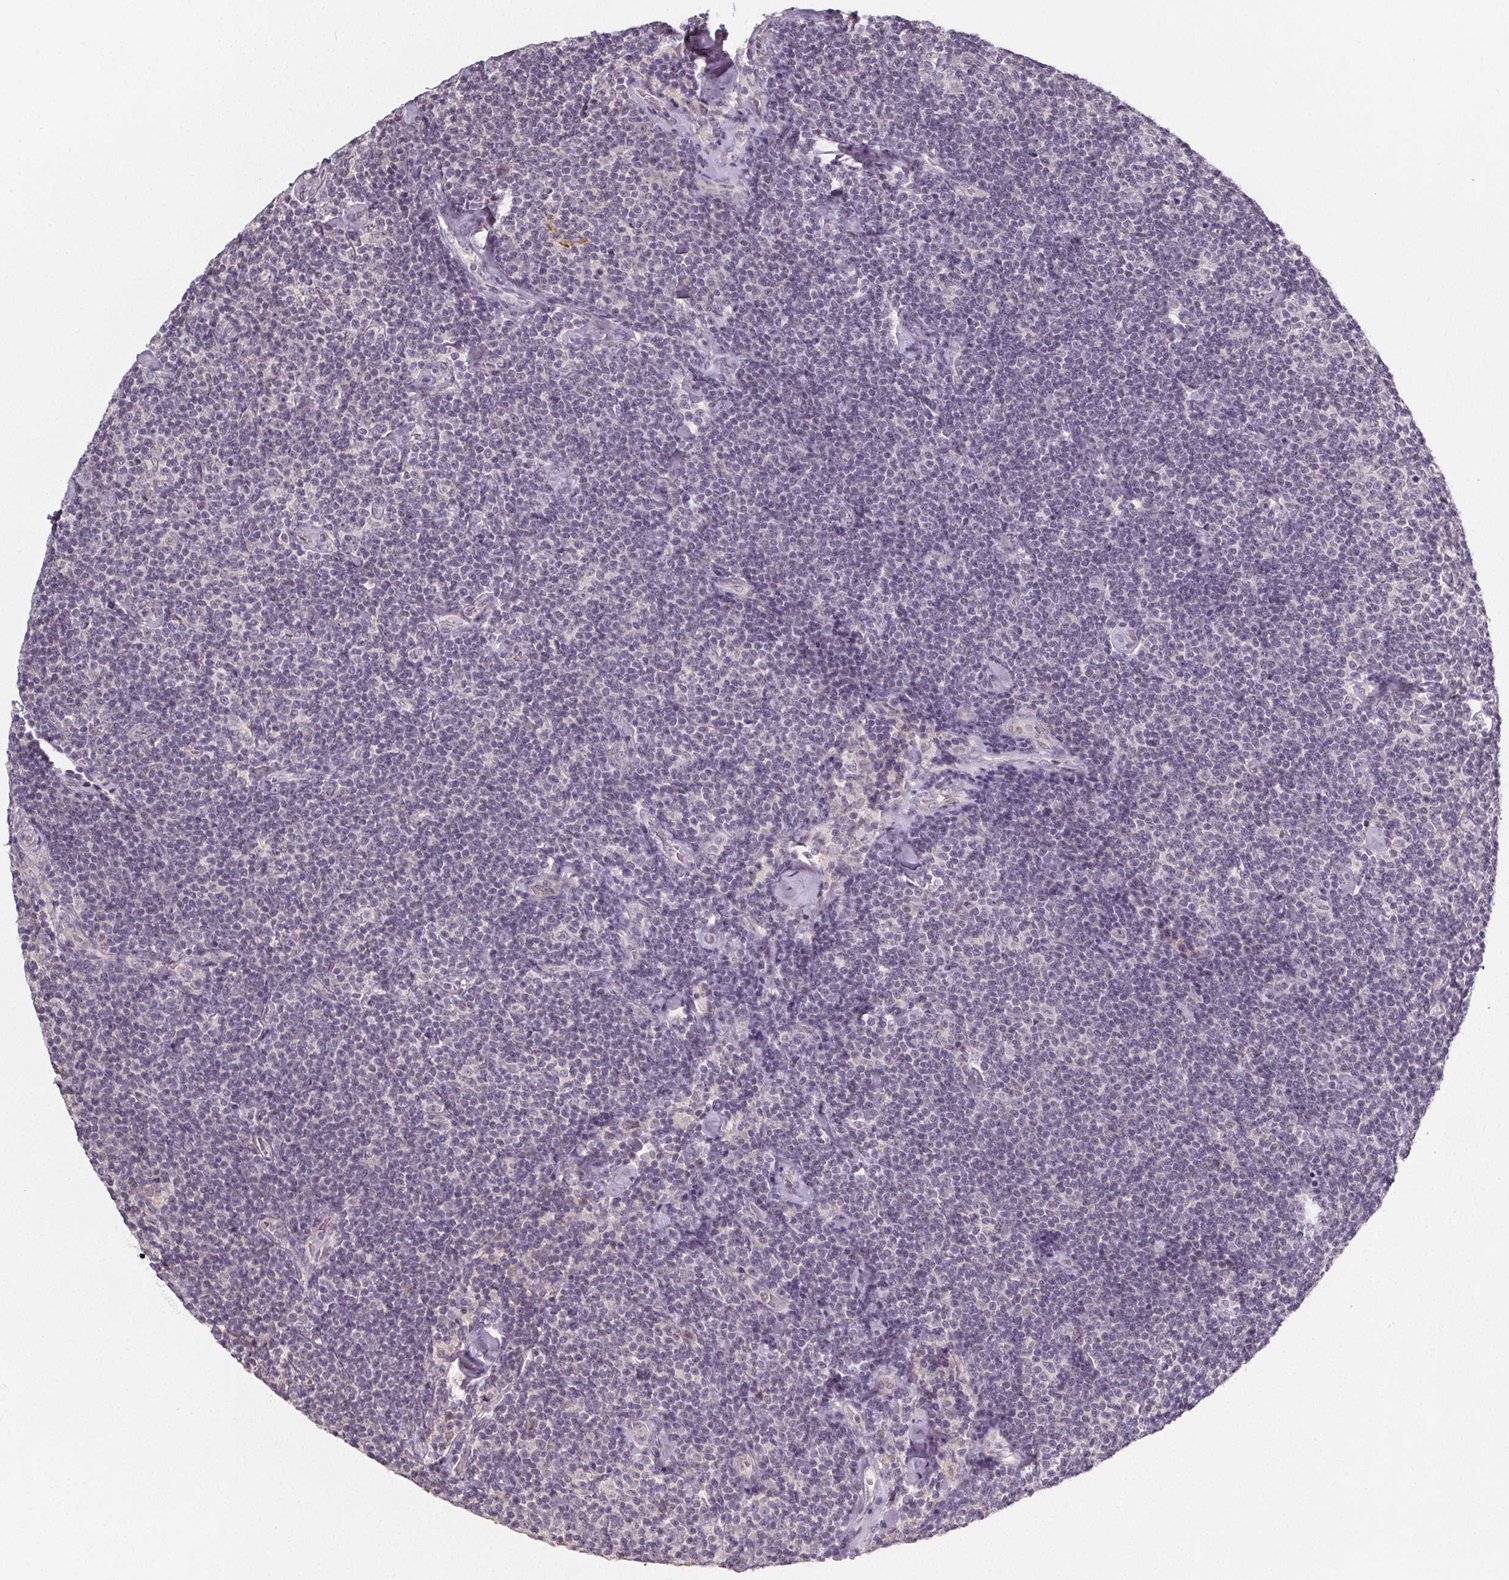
{"staining": {"intensity": "negative", "quantity": "none", "location": "none"}, "tissue": "lymphoma", "cell_type": "Tumor cells", "image_type": "cancer", "snomed": [{"axis": "morphology", "description": "Malignant lymphoma, non-Hodgkin's type, Low grade"}, {"axis": "topography", "description": "Lymph node"}], "caption": "IHC micrograph of lymphoma stained for a protein (brown), which displays no positivity in tumor cells. Brightfield microscopy of immunohistochemistry stained with DAB (3,3'-diaminobenzidine) (brown) and hematoxylin (blue), captured at high magnification.", "gene": "SLC26A2", "patient": {"sex": "male", "age": 81}}